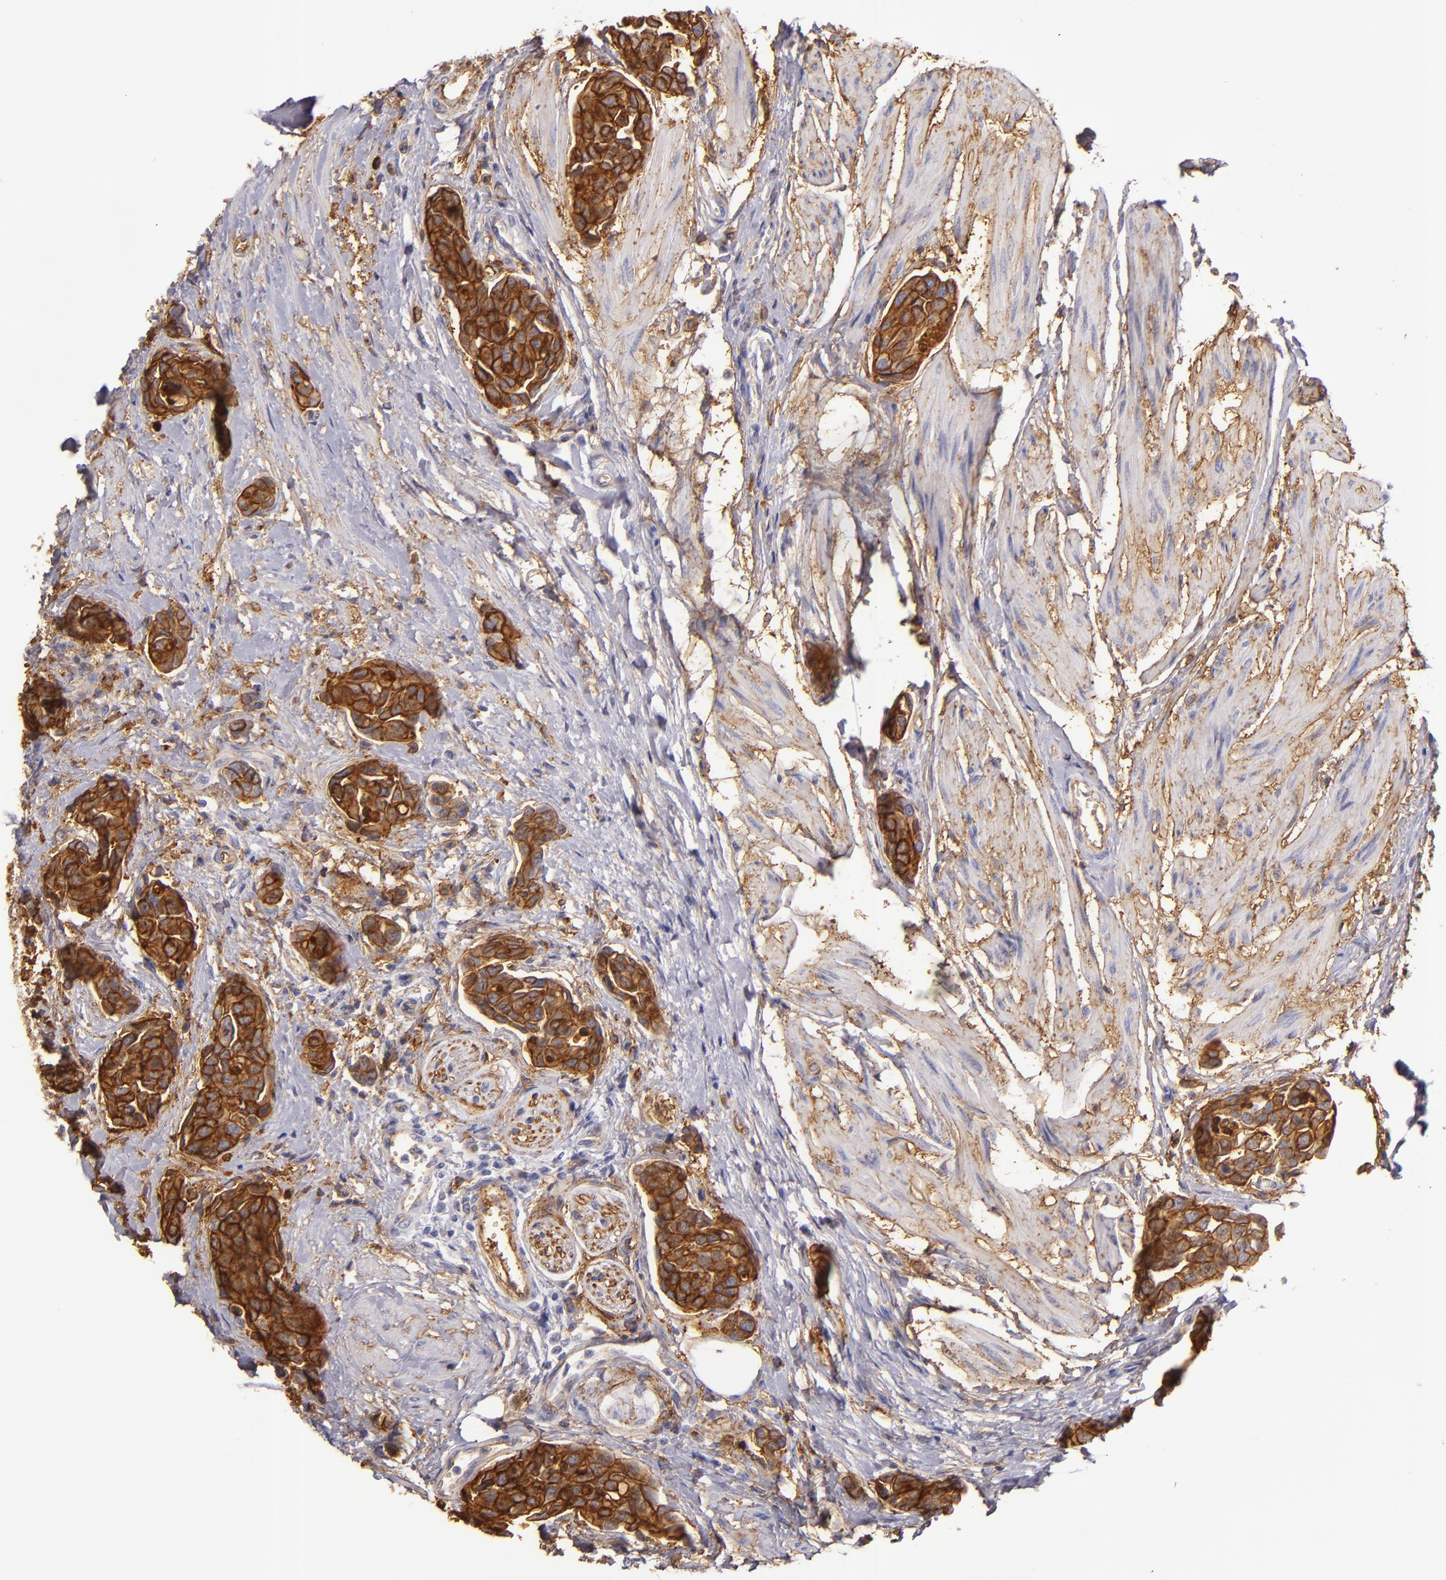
{"staining": {"intensity": "strong", "quantity": ">75%", "location": "cytoplasmic/membranous"}, "tissue": "urothelial cancer", "cell_type": "Tumor cells", "image_type": "cancer", "snomed": [{"axis": "morphology", "description": "Urothelial carcinoma, High grade"}, {"axis": "topography", "description": "Urinary bladder"}], "caption": "Protein expression analysis of human urothelial cancer reveals strong cytoplasmic/membranous staining in approximately >75% of tumor cells.", "gene": "CD9", "patient": {"sex": "male", "age": 78}}